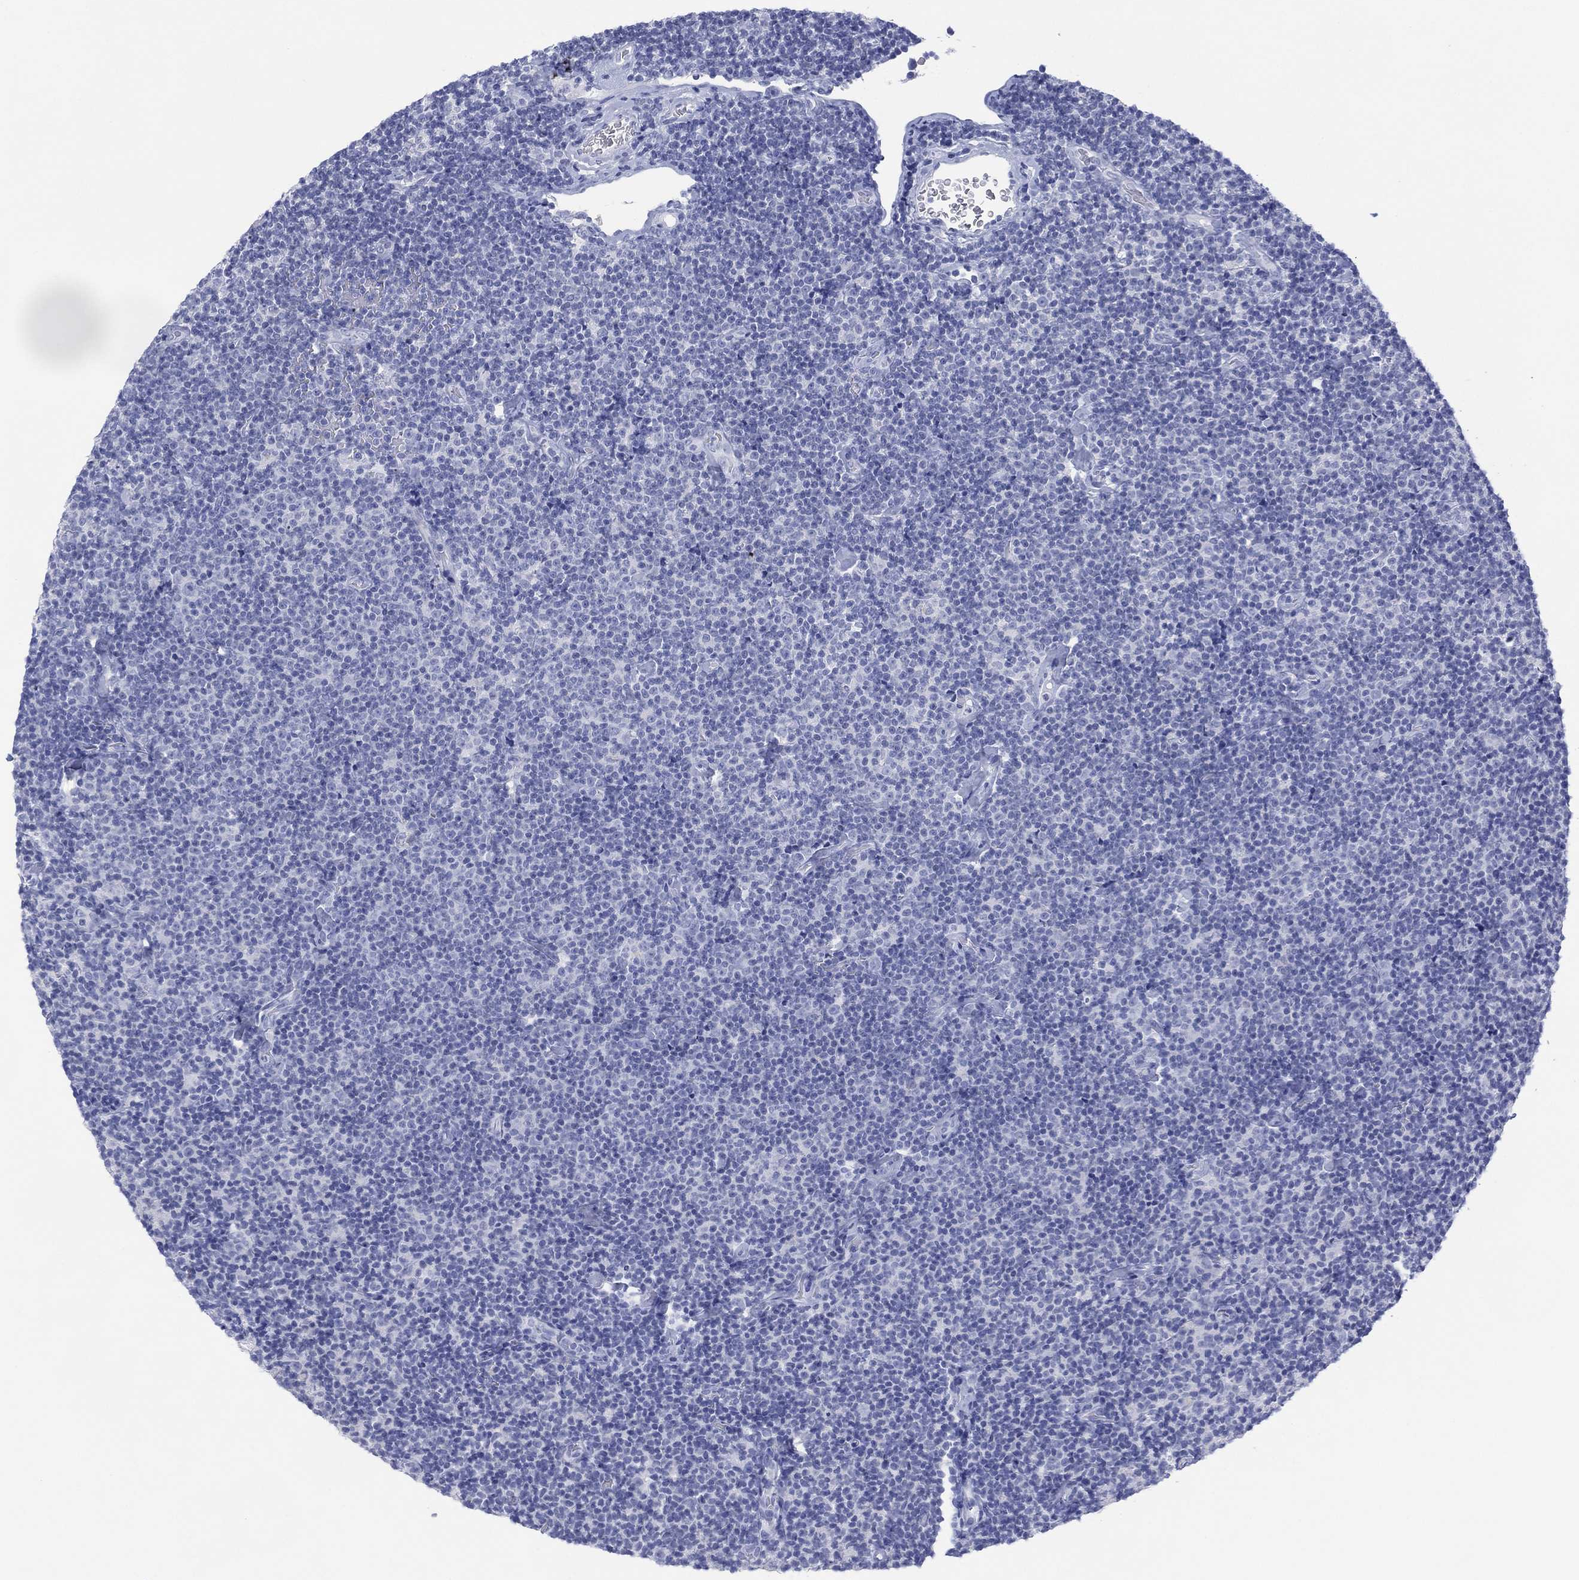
{"staining": {"intensity": "negative", "quantity": "none", "location": "none"}, "tissue": "lymphoma", "cell_type": "Tumor cells", "image_type": "cancer", "snomed": [{"axis": "morphology", "description": "Malignant lymphoma, non-Hodgkin's type, Low grade"}, {"axis": "topography", "description": "Lymph node"}], "caption": "This is an immunohistochemistry (IHC) micrograph of human malignant lymphoma, non-Hodgkin's type (low-grade). There is no positivity in tumor cells.", "gene": "DSG1", "patient": {"sex": "male", "age": 81}}